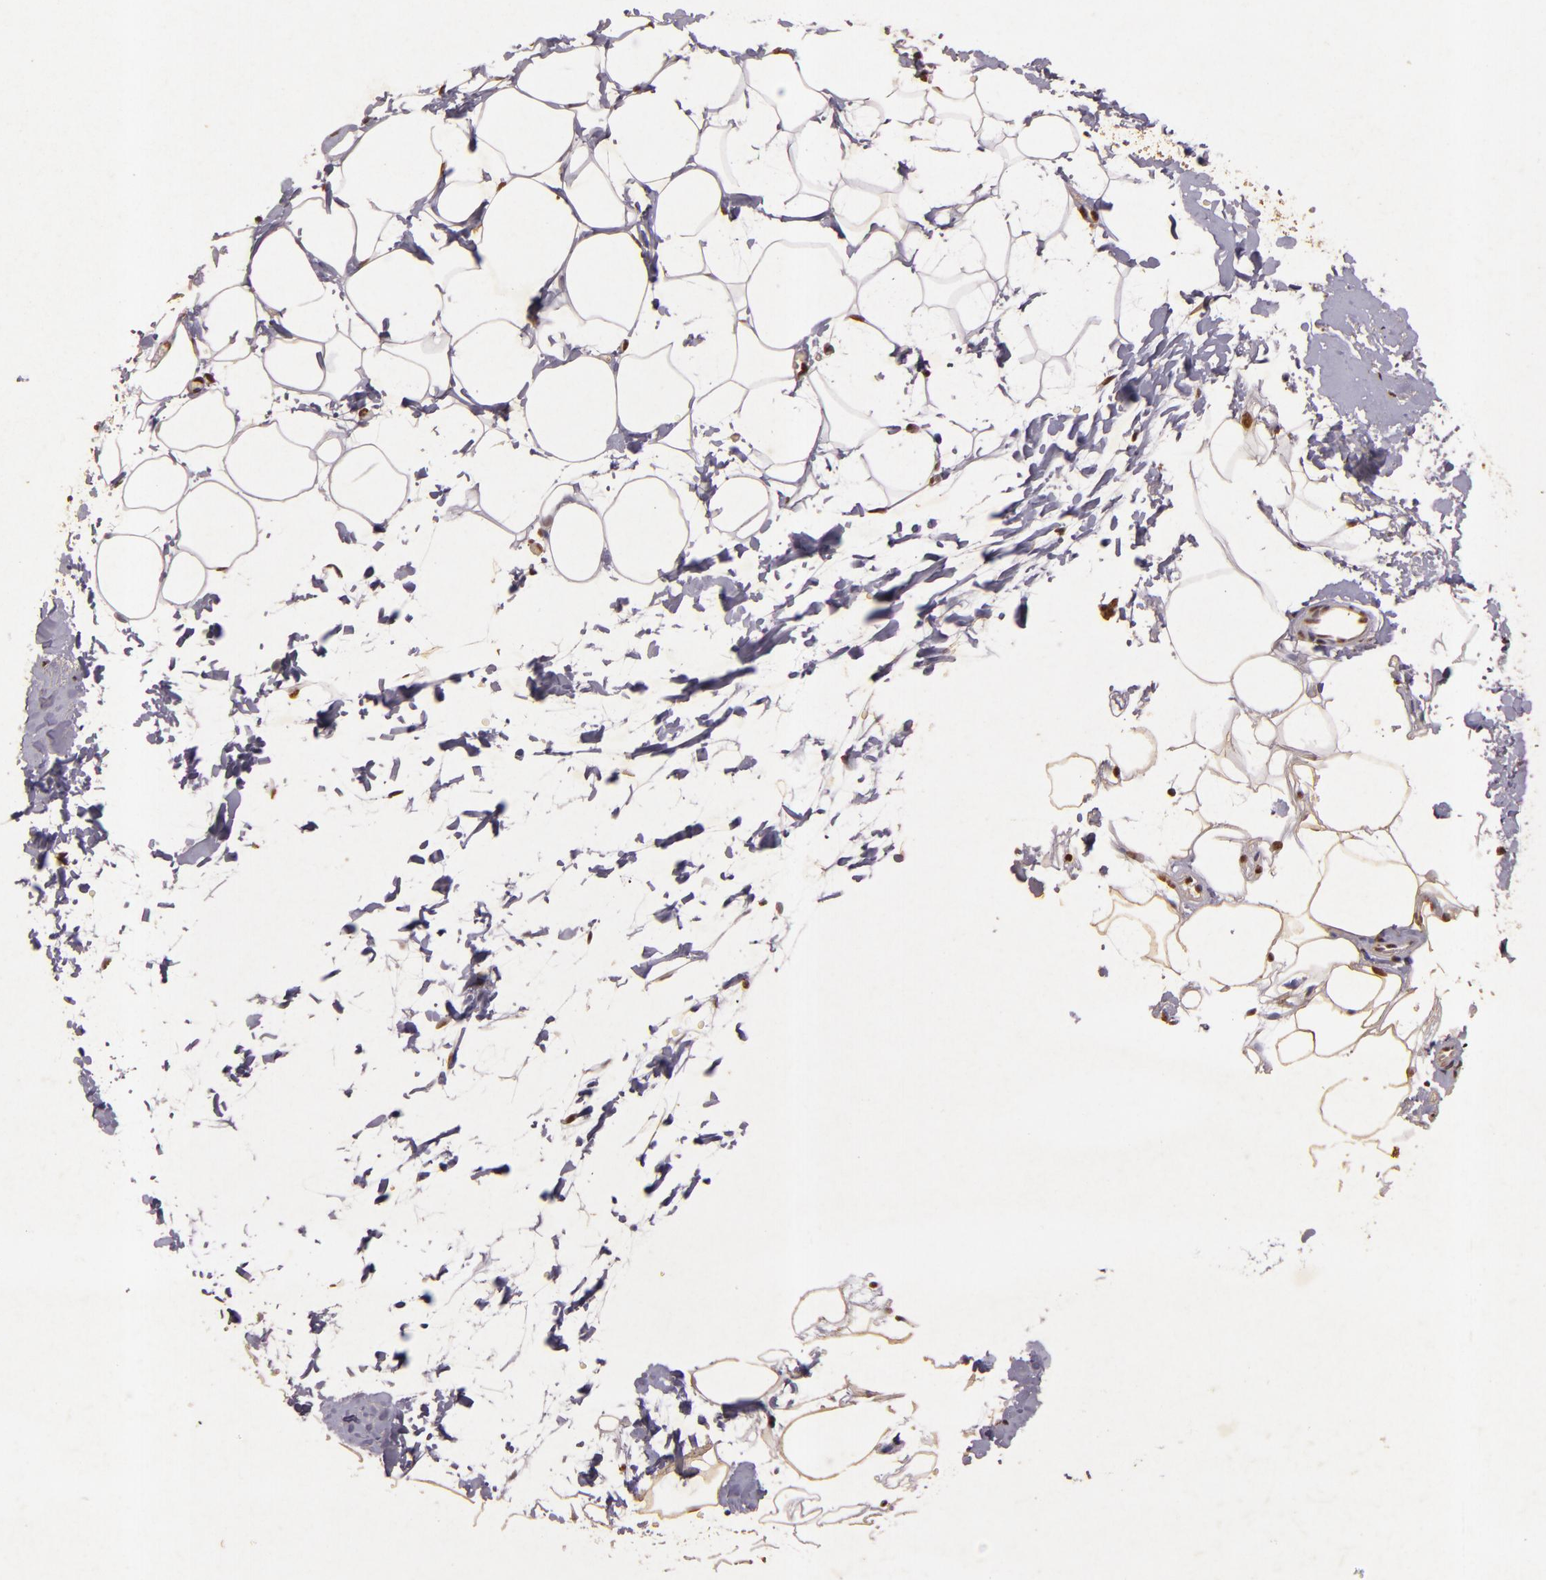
{"staining": {"intensity": "moderate", "quantity": ">75%", "location": "nuclear"}, "tissue": "adipose tissue", "cell_type": "Adipocytes", "image_type": "normal", "snomed": [{"axis": "morphology", "description": "Normal tissue, NOS"}, {"axis": "morphology", "description": "Fibrosis, NOS"}, {"axis": "topography", "description": "Breast"}], "caption": "IHC staining of normal adipose tissue, which shows medium levels of moderate nuclear expression in approximately >75% of adipocytes indicating moderate nuclear protein staining. The staining was performed using DAB (brown) for protein detection and nuclei were counterstained in hematoxylin (blue).", "gene": "CBX3", "patient": {"sex": "female", "age": 24}}